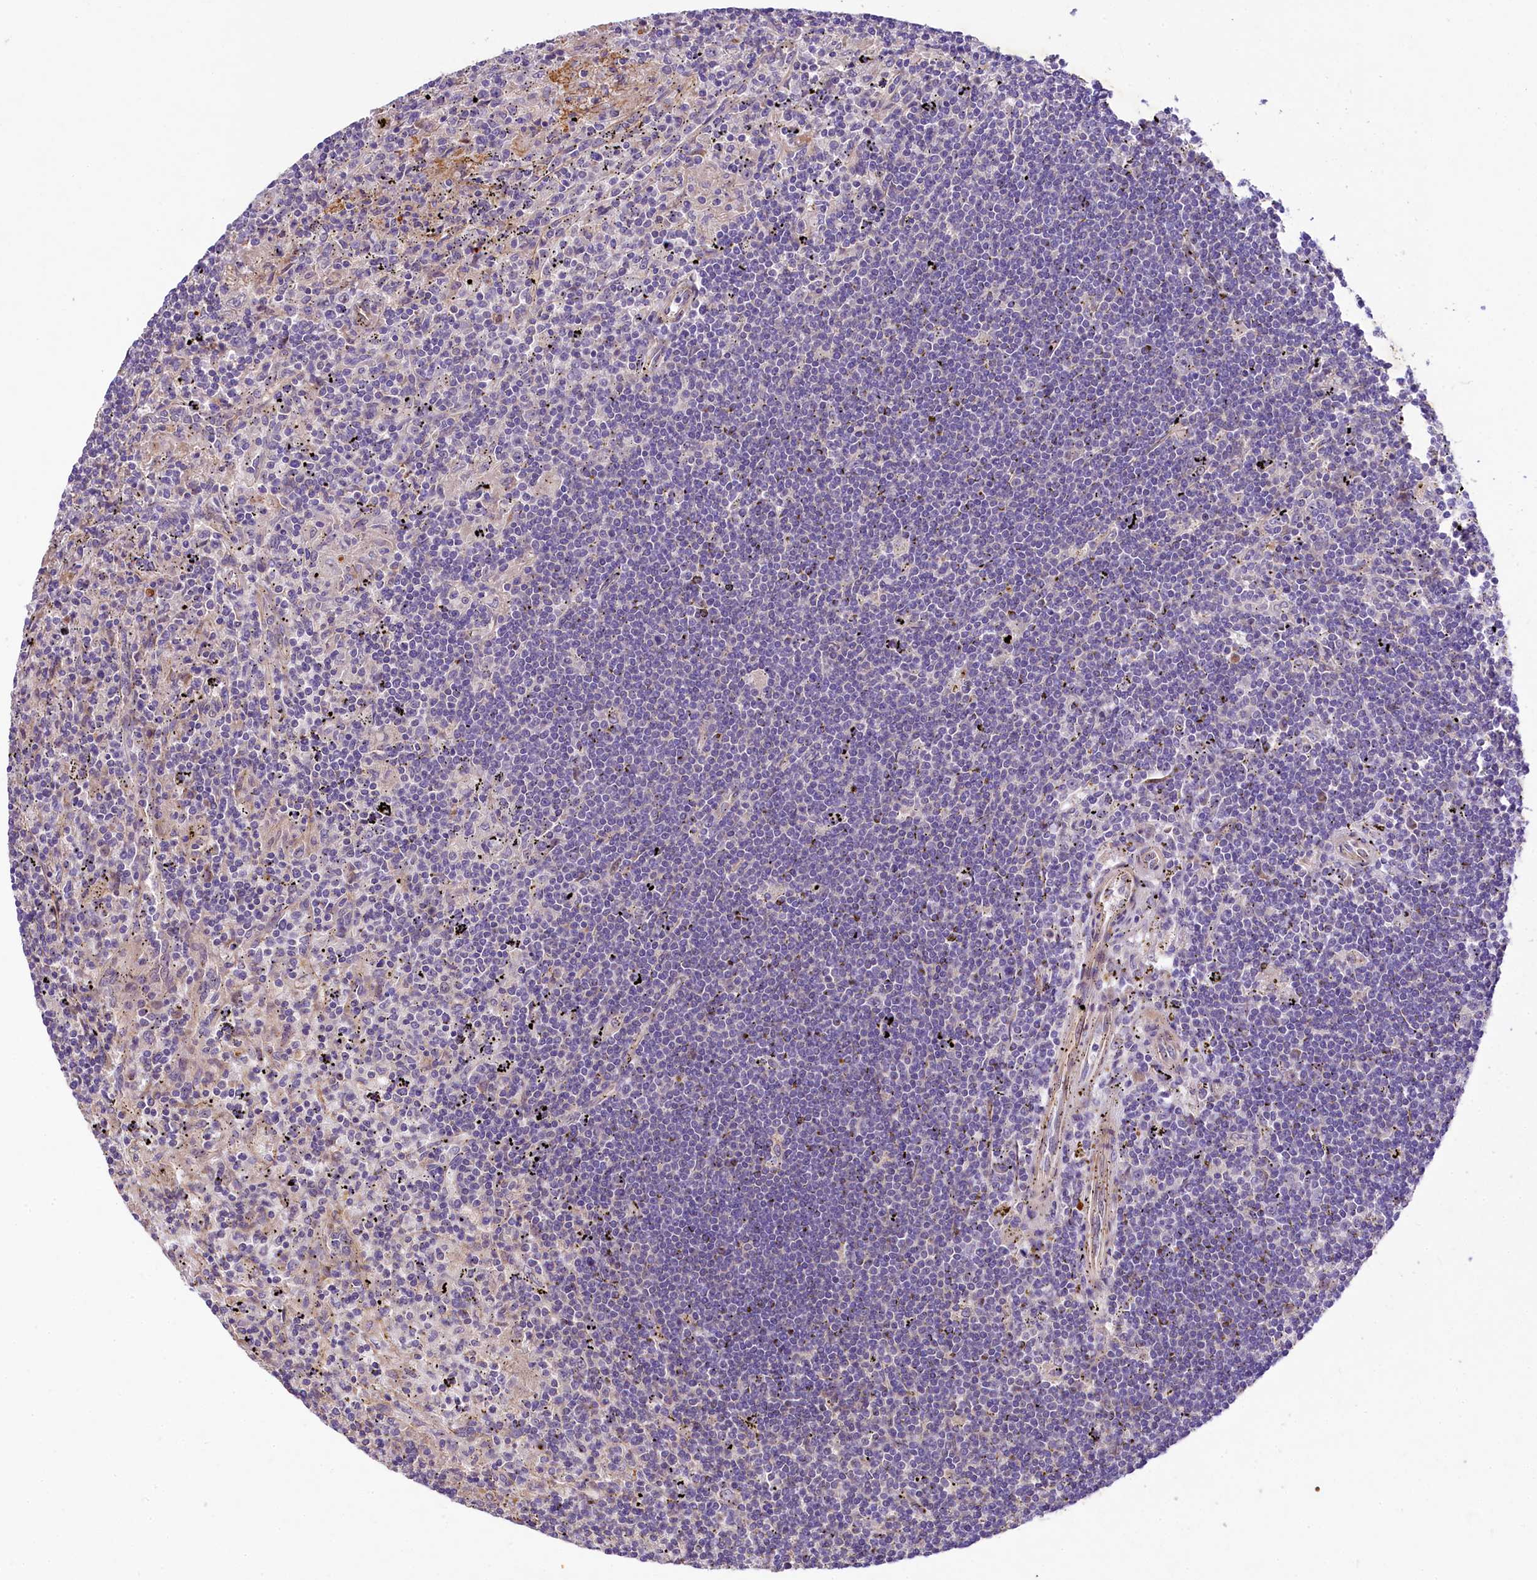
{"staining": {"intensity": "negative", "quantity": "none", "location": "none"}, "tissue": "lymphoma", "cell_type": "Tumor cells", "image_type": "cancer", "snomed": [{"axis": "morphology", "description": "Malignant lymphoma, non-Hodgkin's type, Low grade"}, {"axis": "topography", "description": "Spleen"}], "caption": "Lymphoma stained for a protein using IHC demonstrates no positivity tumor cells.", "gene": "UBXN6", "patient": {"sex": "male", "age": 76}}